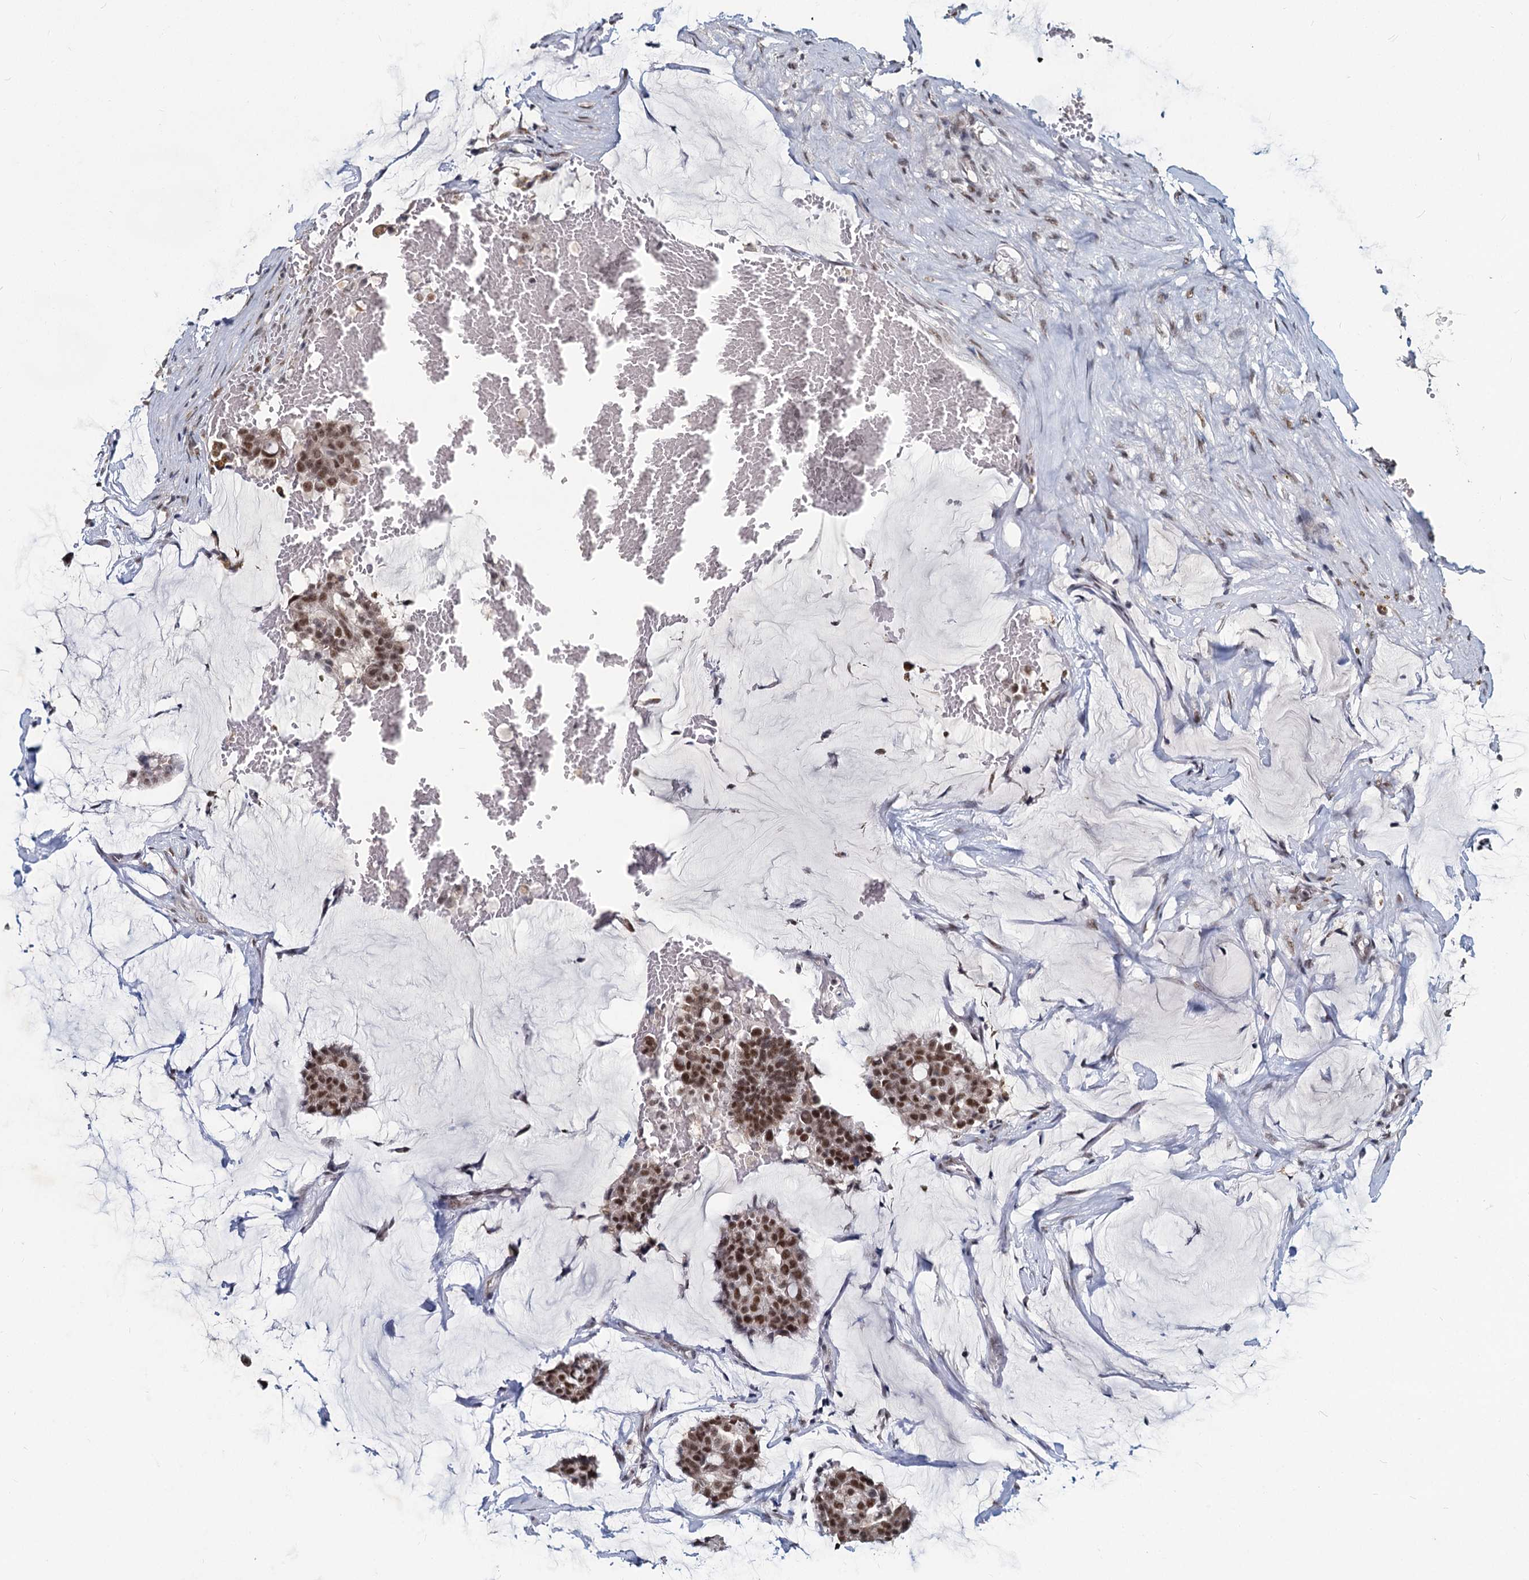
{"staining": {"intensity": "moderate", "quantity": ">75%", "location": "nuclear"}, "tissue": "breast cancer", "cell_type": "Tumor cells", "image_type": "cancer", "snomed": [{"axis": "morphology", "description": "Duct carcinoma"}, {"axis": "topography", "description": "Breast"}], "caption": "Breast cancer (infiltrating ductal carcinoma) stained with a brown dye reveals moderate nuclear positive positivity in approximately >75% of tumor cells.", "gene": "METTL14", "patient": {"sex": "female", "age": 93}}